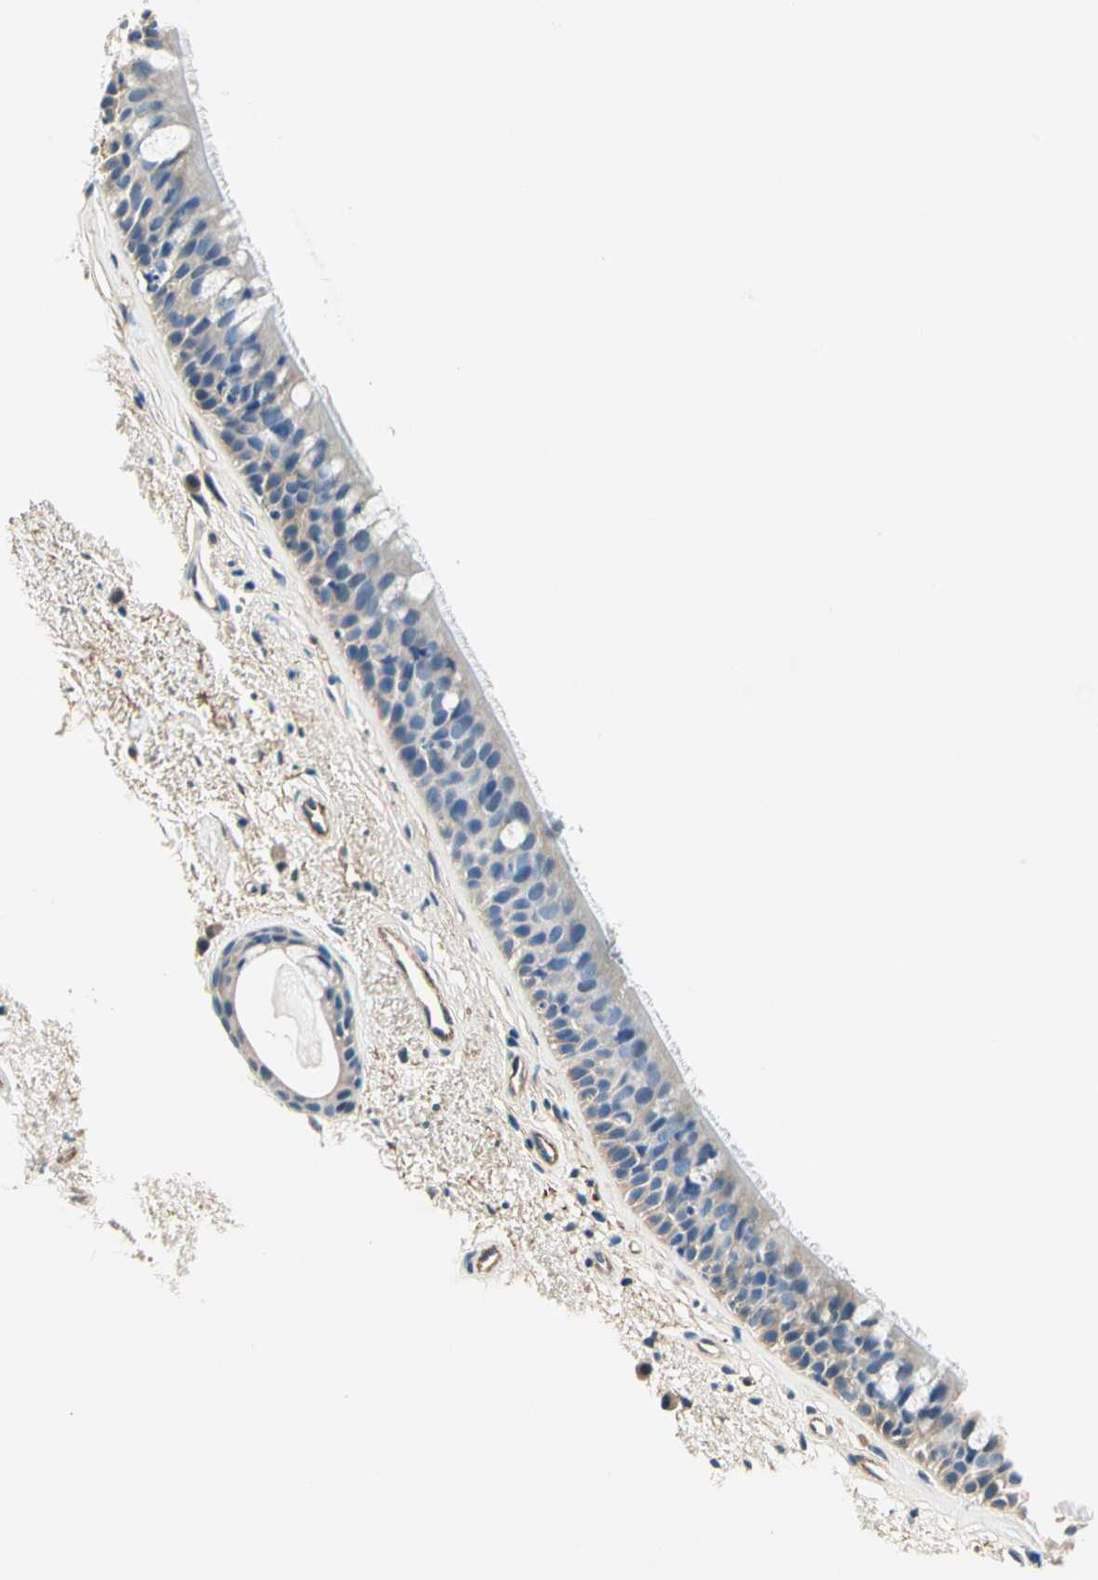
{"staining": {"intensity": "weak", "quantity": ">75%", "location": "cytoplasmic/membranous"}, "tissue": "bronchus", "cell_type": "Respiratory epithelial cells", "image_type": "normal", "snomed": [{"axis": "morphology", "description": "Normal tissue, NOS"}, {"axis": "topography", "description": "Bronchus"}], "caption": "Weak cytoplasmic/membranous staining for a protein is identified in about >75% of respiratory epithelial cells of unremarkable bronchus using immunohistochemistry.", "gene": "TGFBR3", "patient": {"sex": "female", "age": 54}}